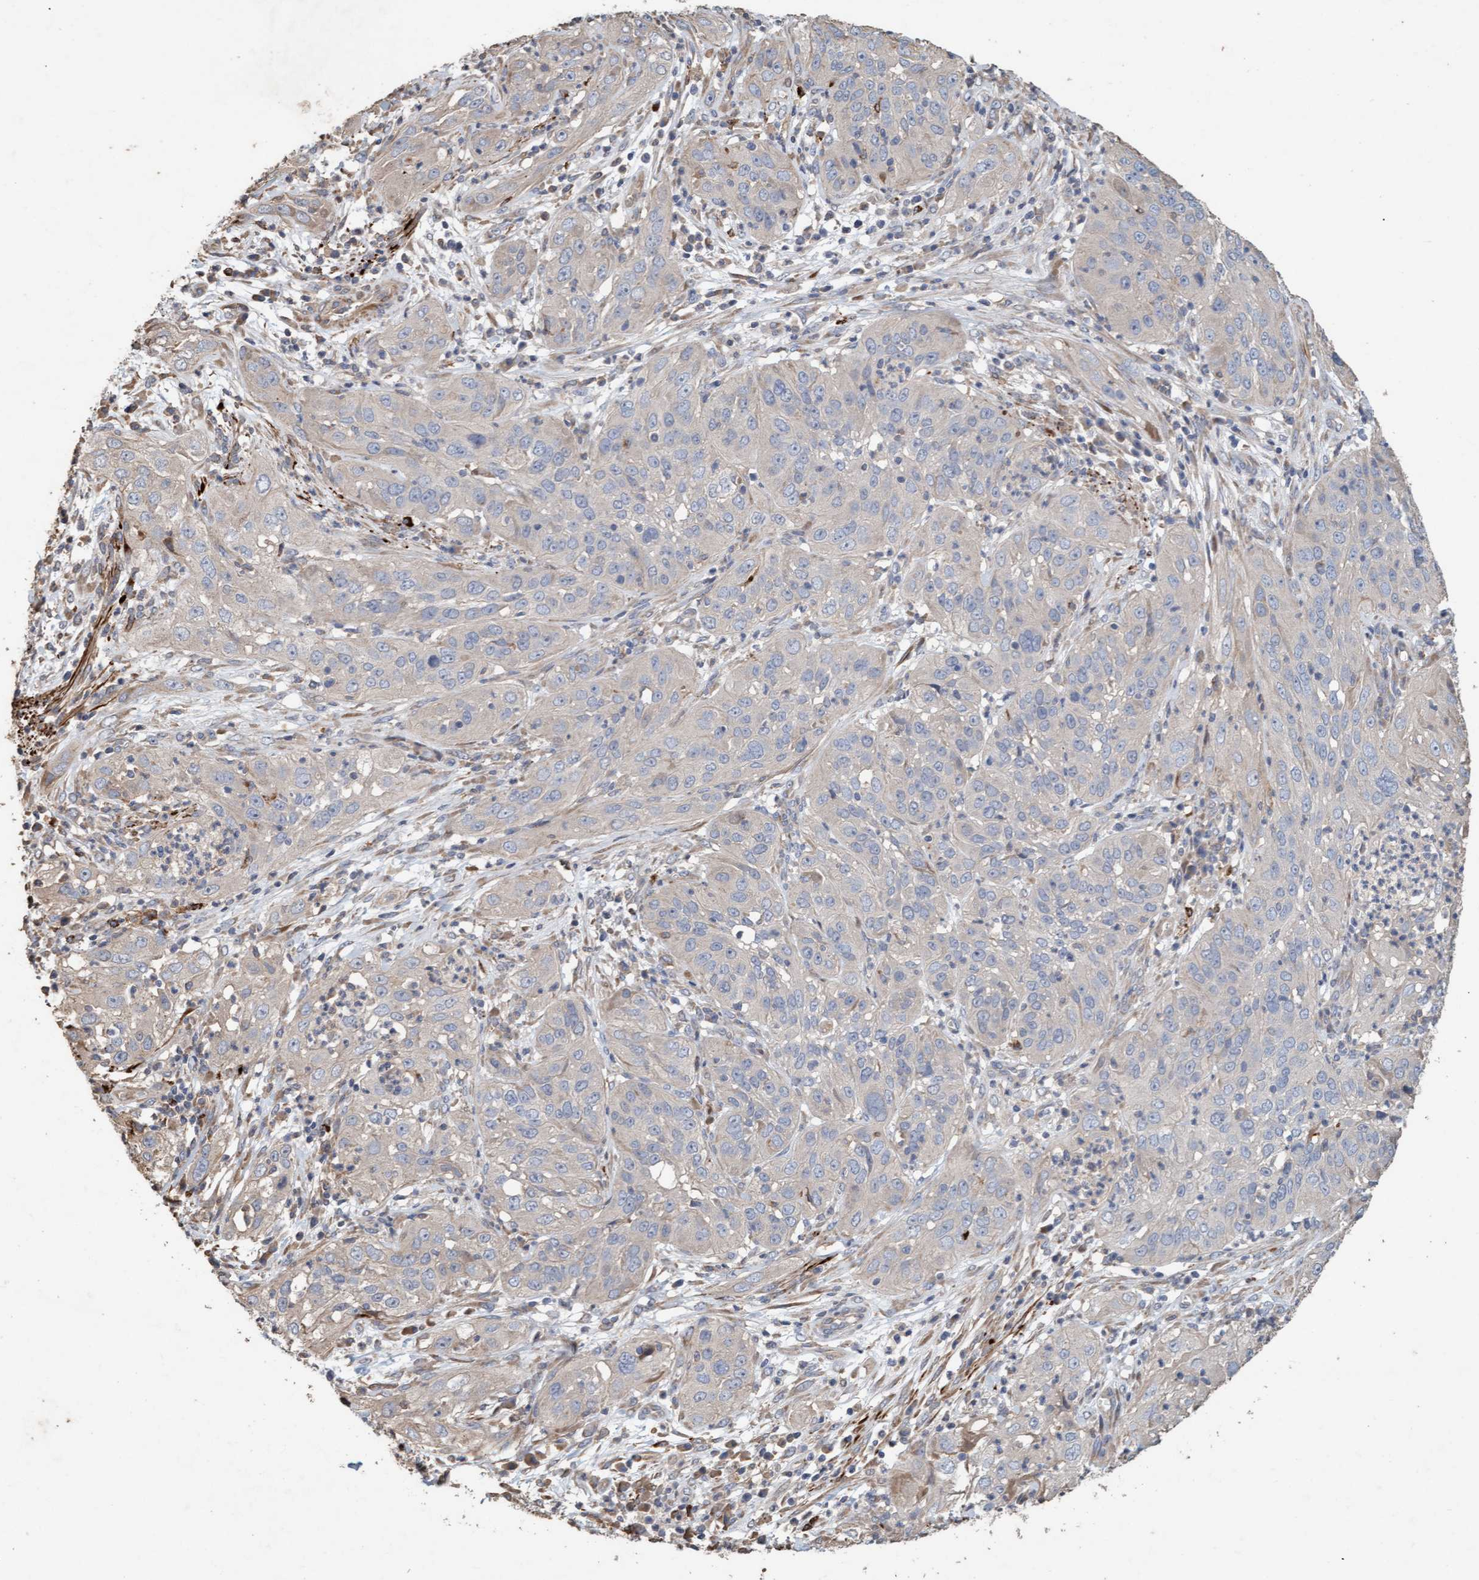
{"staining": {"intensity": "negative", "quantity": "none", "location": "none"}, "tissue": "cervical cancer", "cell_type": "Tumor cells", "image_type": "cancer", "snomed": [{"axis": "morphology", "description": "Squamous cell carcinoma, NOS"}, {"axis": "topography", "description": "Cervix"}], "caption": "Immunohistochemical staining of human cervical squamous cell carcinoma shows no significant staining in tumor cells.", "gene": "LONRF1", "patient": {"sex": "female", "age": 32}}